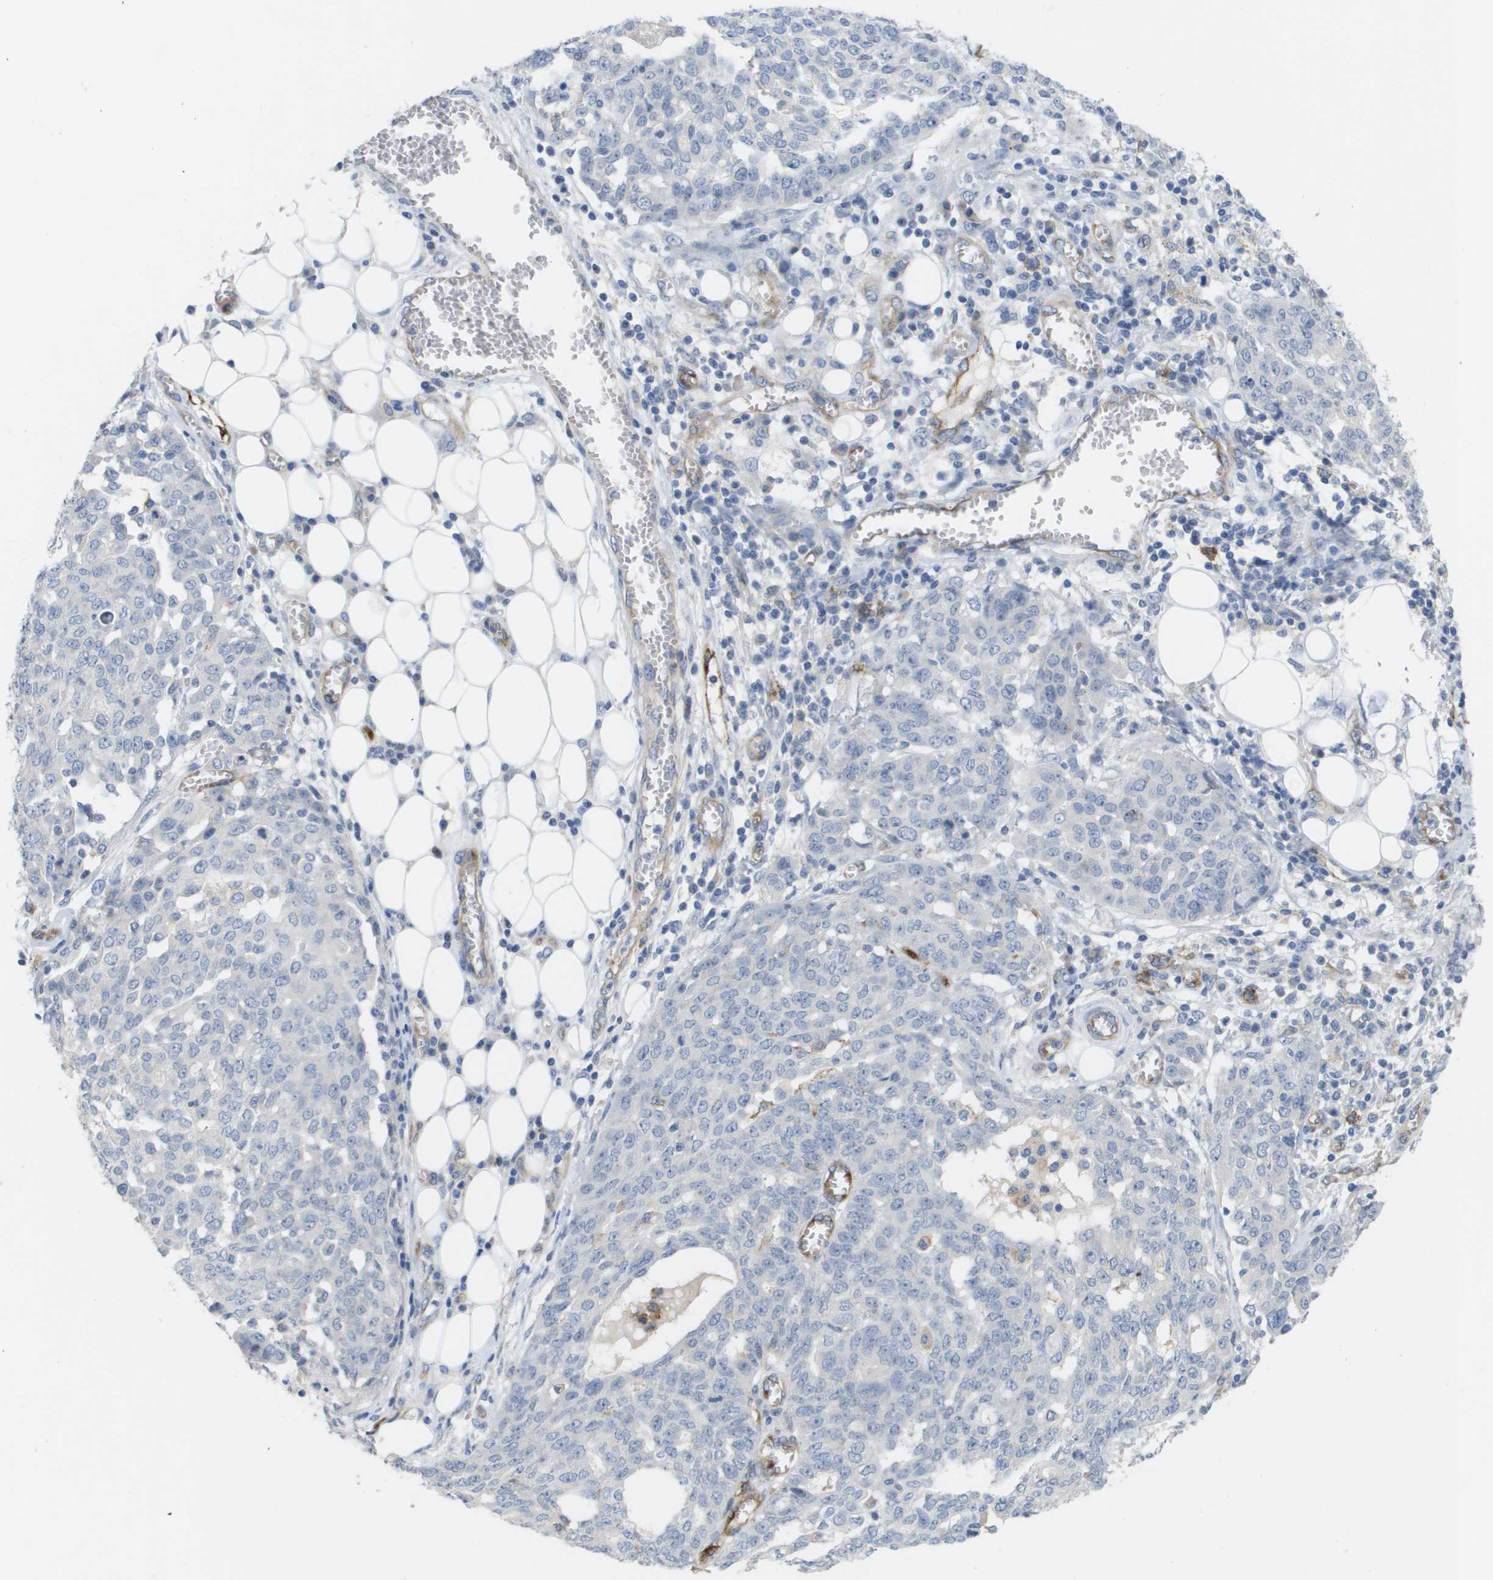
{"staining": {"intensity": "negative", "quantity": "none", "location": "none"}, "tissue": "ovarian cancer", "cell_type": "Tumor cells", "image_type": "cancer", "snomed": [{"axis": "morphology", "description": "Cystadenocarcinoma, serous, NOS"}, {"axis": "topography", "description": "Soft tissue"}, {"axis": "topography", "description": "Ovary"}], "caption": "The image reveals no staining of tumor cells in ovarian cancer.", "gene": "ANGPT2", "patient": {"sex": "female", "age": 57}}